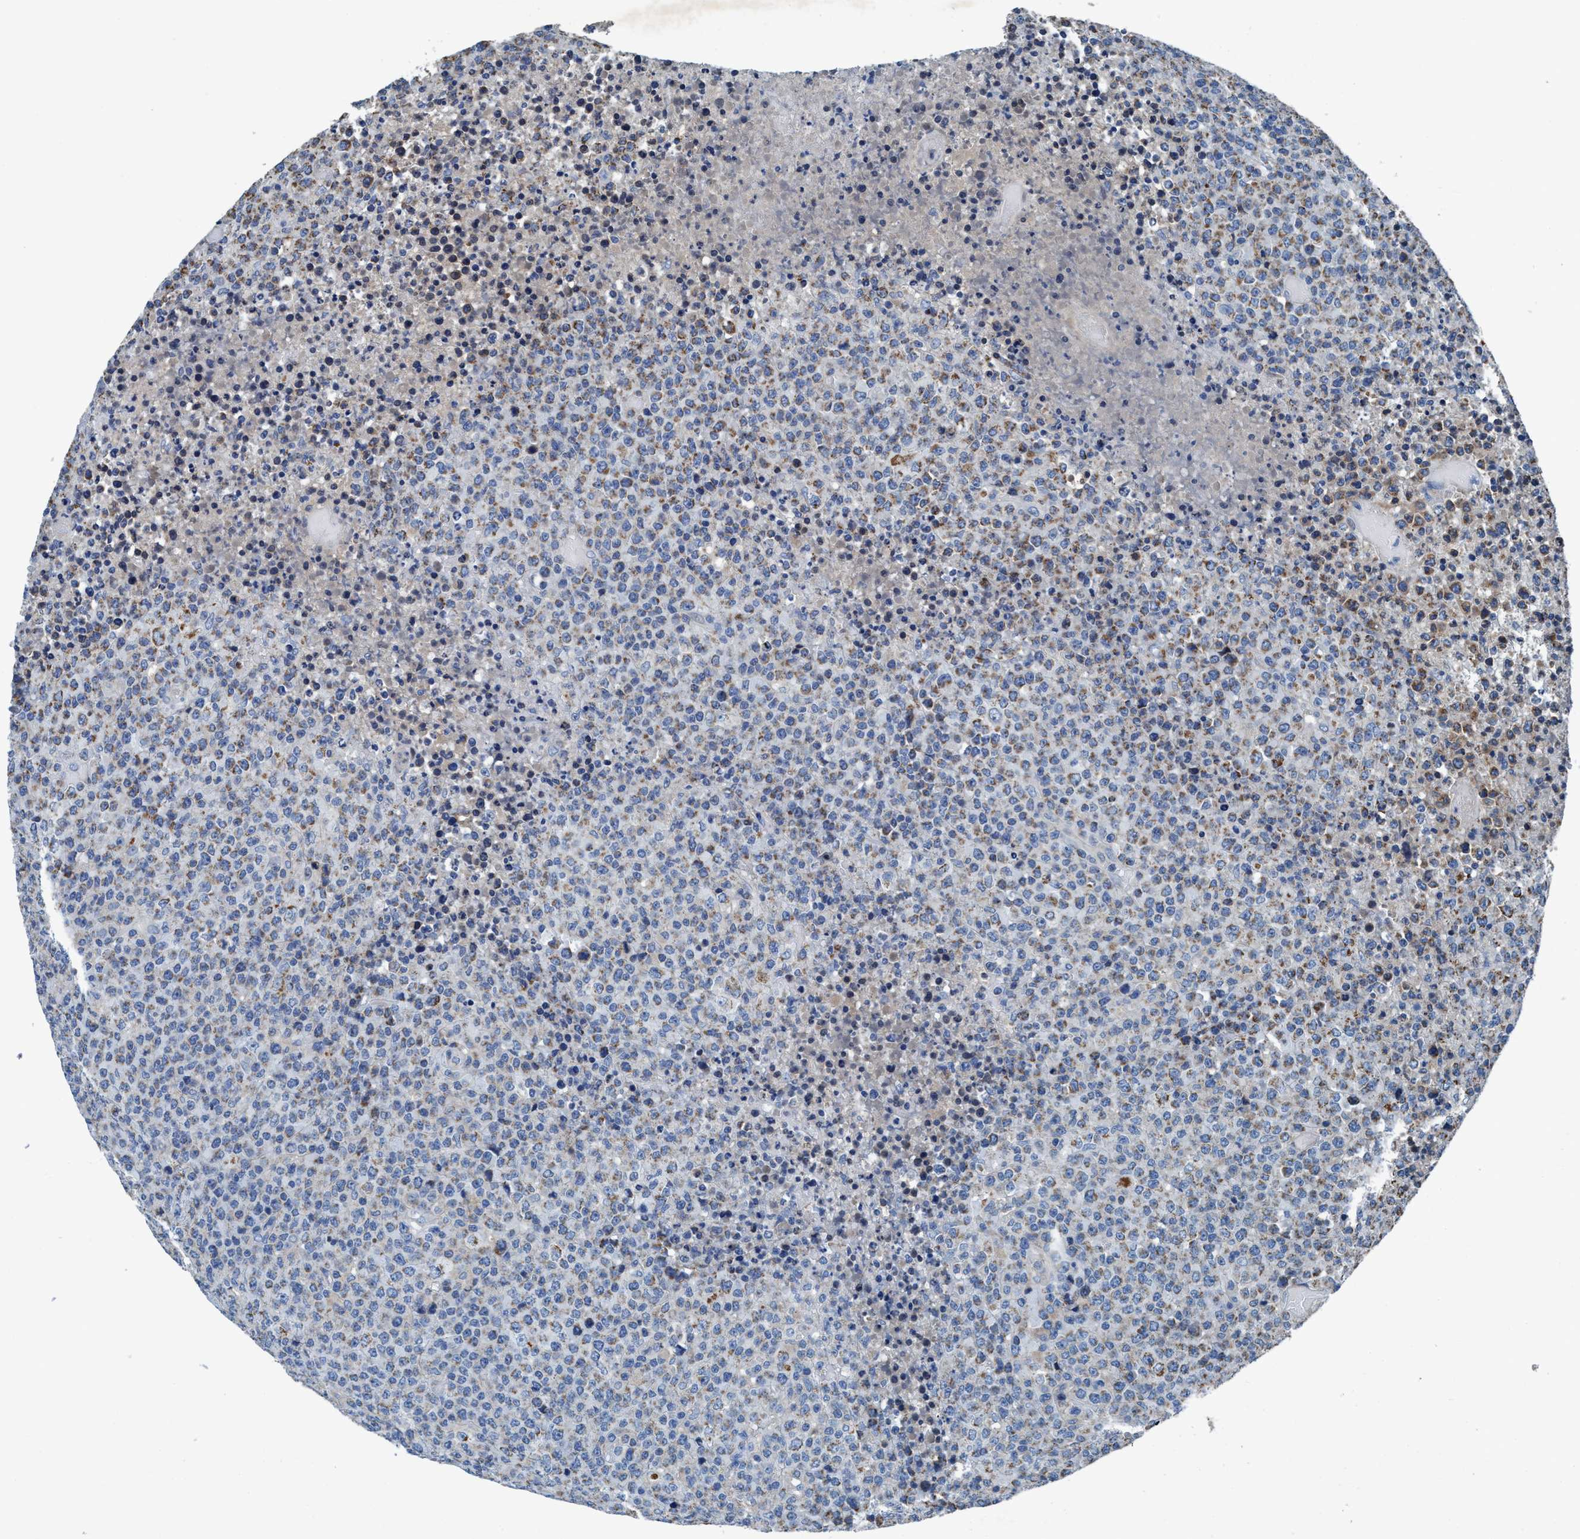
{"staining": {"intensity": "moderate", "quantity": "25%-75%", "location": "cytoplasmic/membranous"}, "tissue": "lymphoma", "cell_type": "Tumor cells", "image_type": "cancer", "snomed": [{"axis": "morphology", "description": "Malignant lymphoma, non-Hodgkin's type, High grade"}, {"axis": "topography", "description": "Lymph node"}], "caption": "A micrograph of lymphoma stained for a protein demonstrates moderate cytoplasmic/membranous brown staining in tumor cells.", "gene": "ANKFN1", "patient": {"sex": "male", "age": 13}}